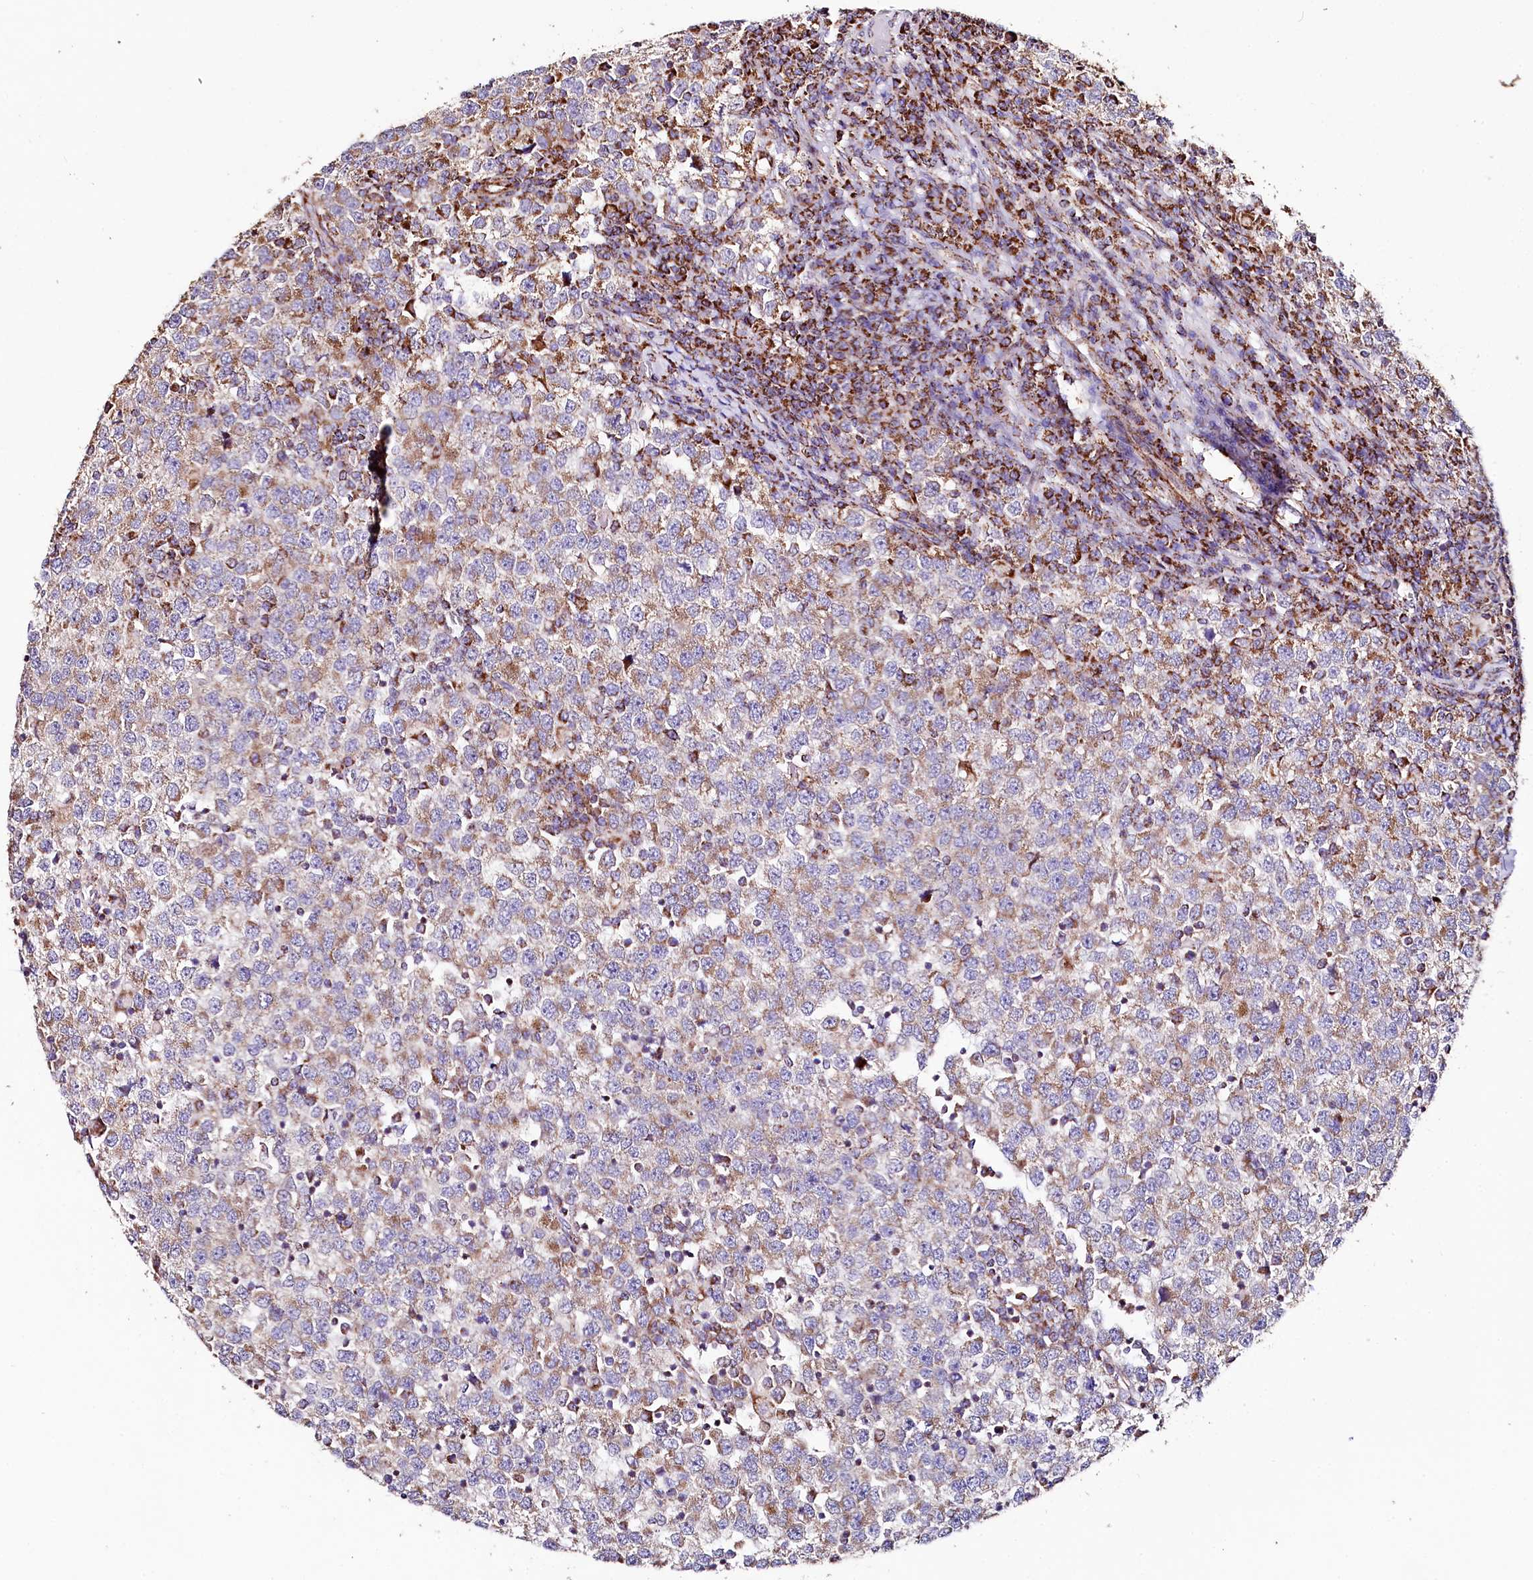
{"staining": {"intensity": "strong", "quantity": "25%-75%", "location": "cytoplasmic/membranous"}, "tissue": "testis cancer", "cell_type": "Tumor cells", "image_type": "cancer", "snomed": [{"axis": "morphology", "description": "Seminoma, NOS"}, {"axis": "topography", "description": "Testis"}], "caption": "Tumor cells demonstrate strong cytoplasmic/membranous expression in approximately 25%-75% of cells in testis cancer.", "gene": "APLP2", "patient": {"sex": "male", "age": 65}}